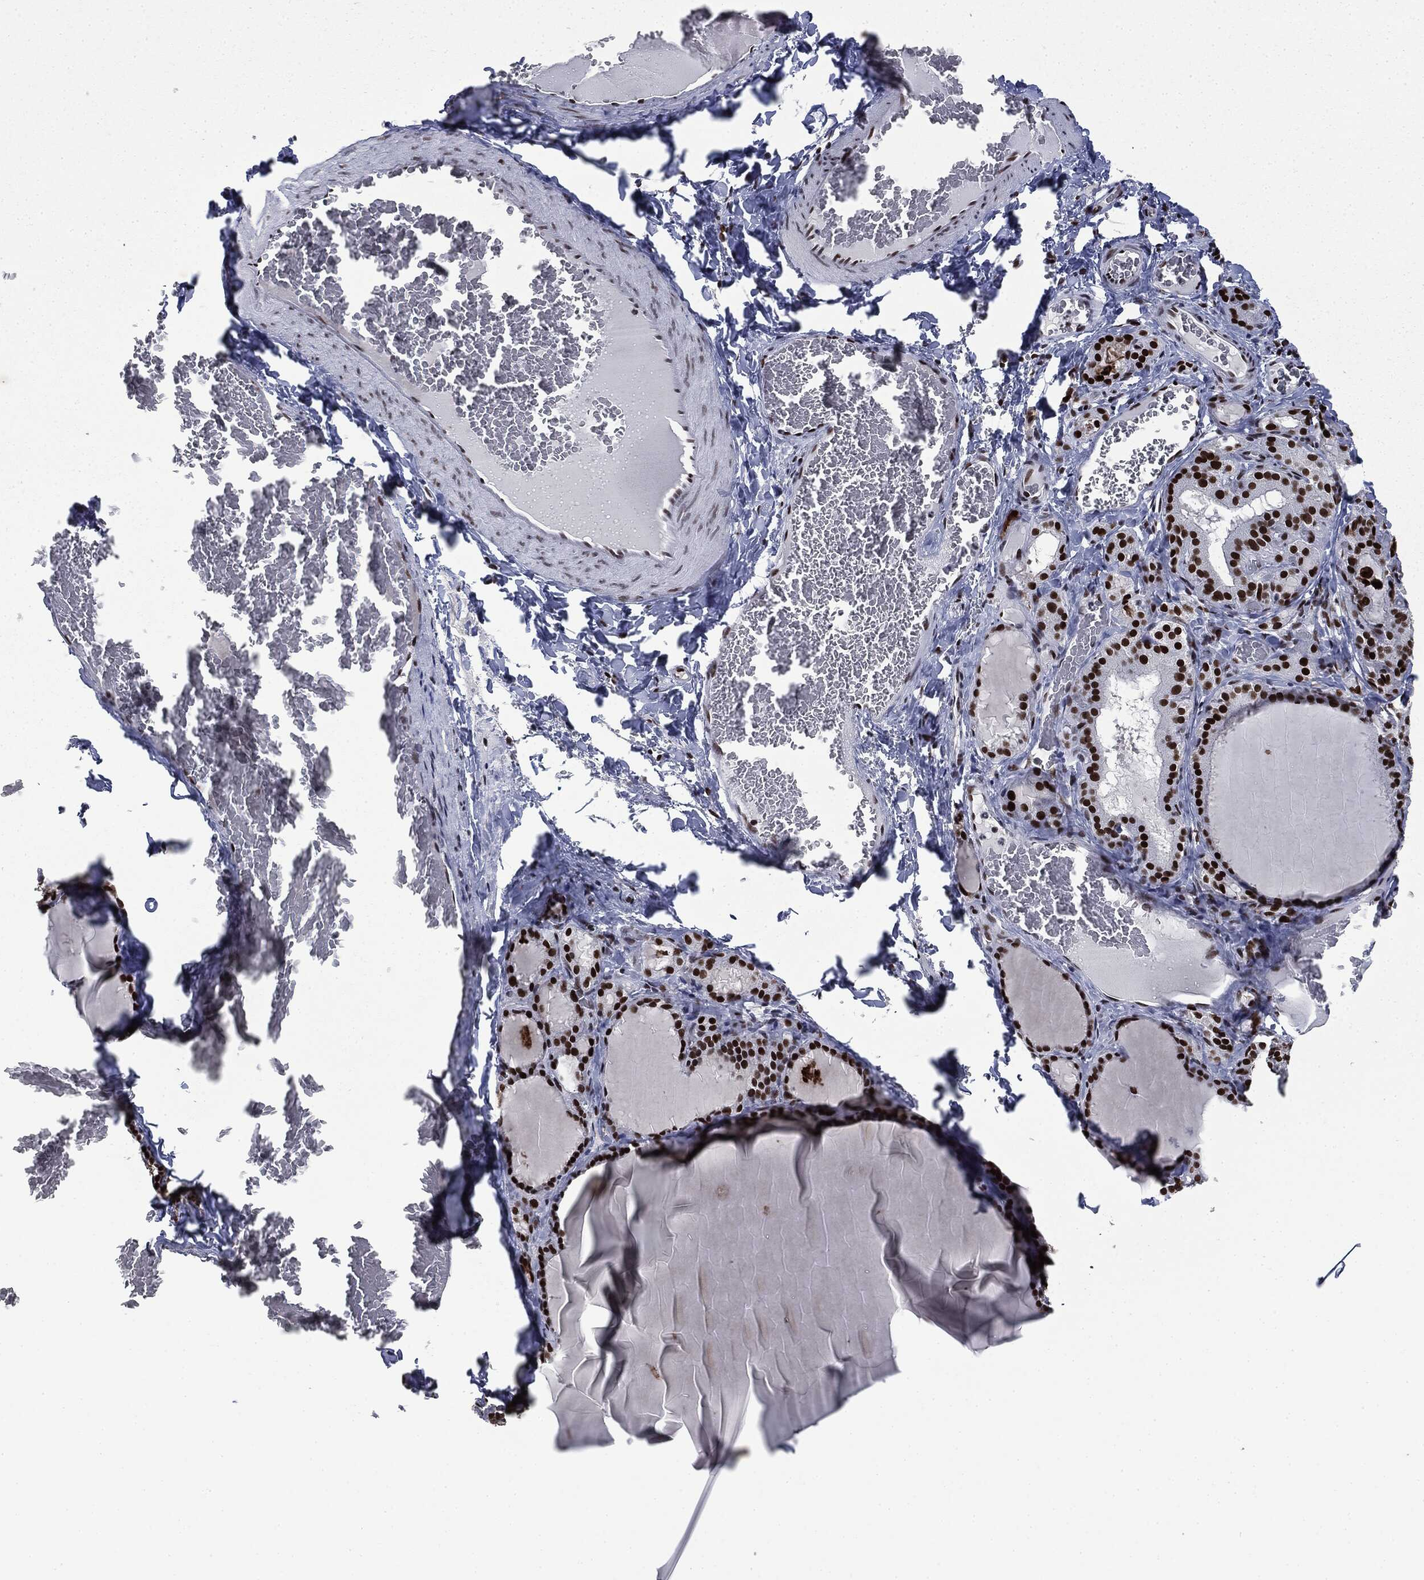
{"staining": {"intensity": "strong", "quantity": ">75%", "location": "nuclear"}, "tissue": "thyroid gland", "cell_type": "Glandular cells", "image_type": "normal", "snomed": [{"axis": "morphology", "description": "Normal tissue, NOS"}, {"axis": "morphology", "description": "Hyperplasia, NOS"}, {"axis": "topography", "description": "Thyroid gland"}], "caption": "Brown immunohistochemical staining in normal human thyroid gland reveals strong nuclear positivity in approximately >75% of glandular cells.", "gene": "MSH2", "patient": {"sex": "female", "age": 27}}